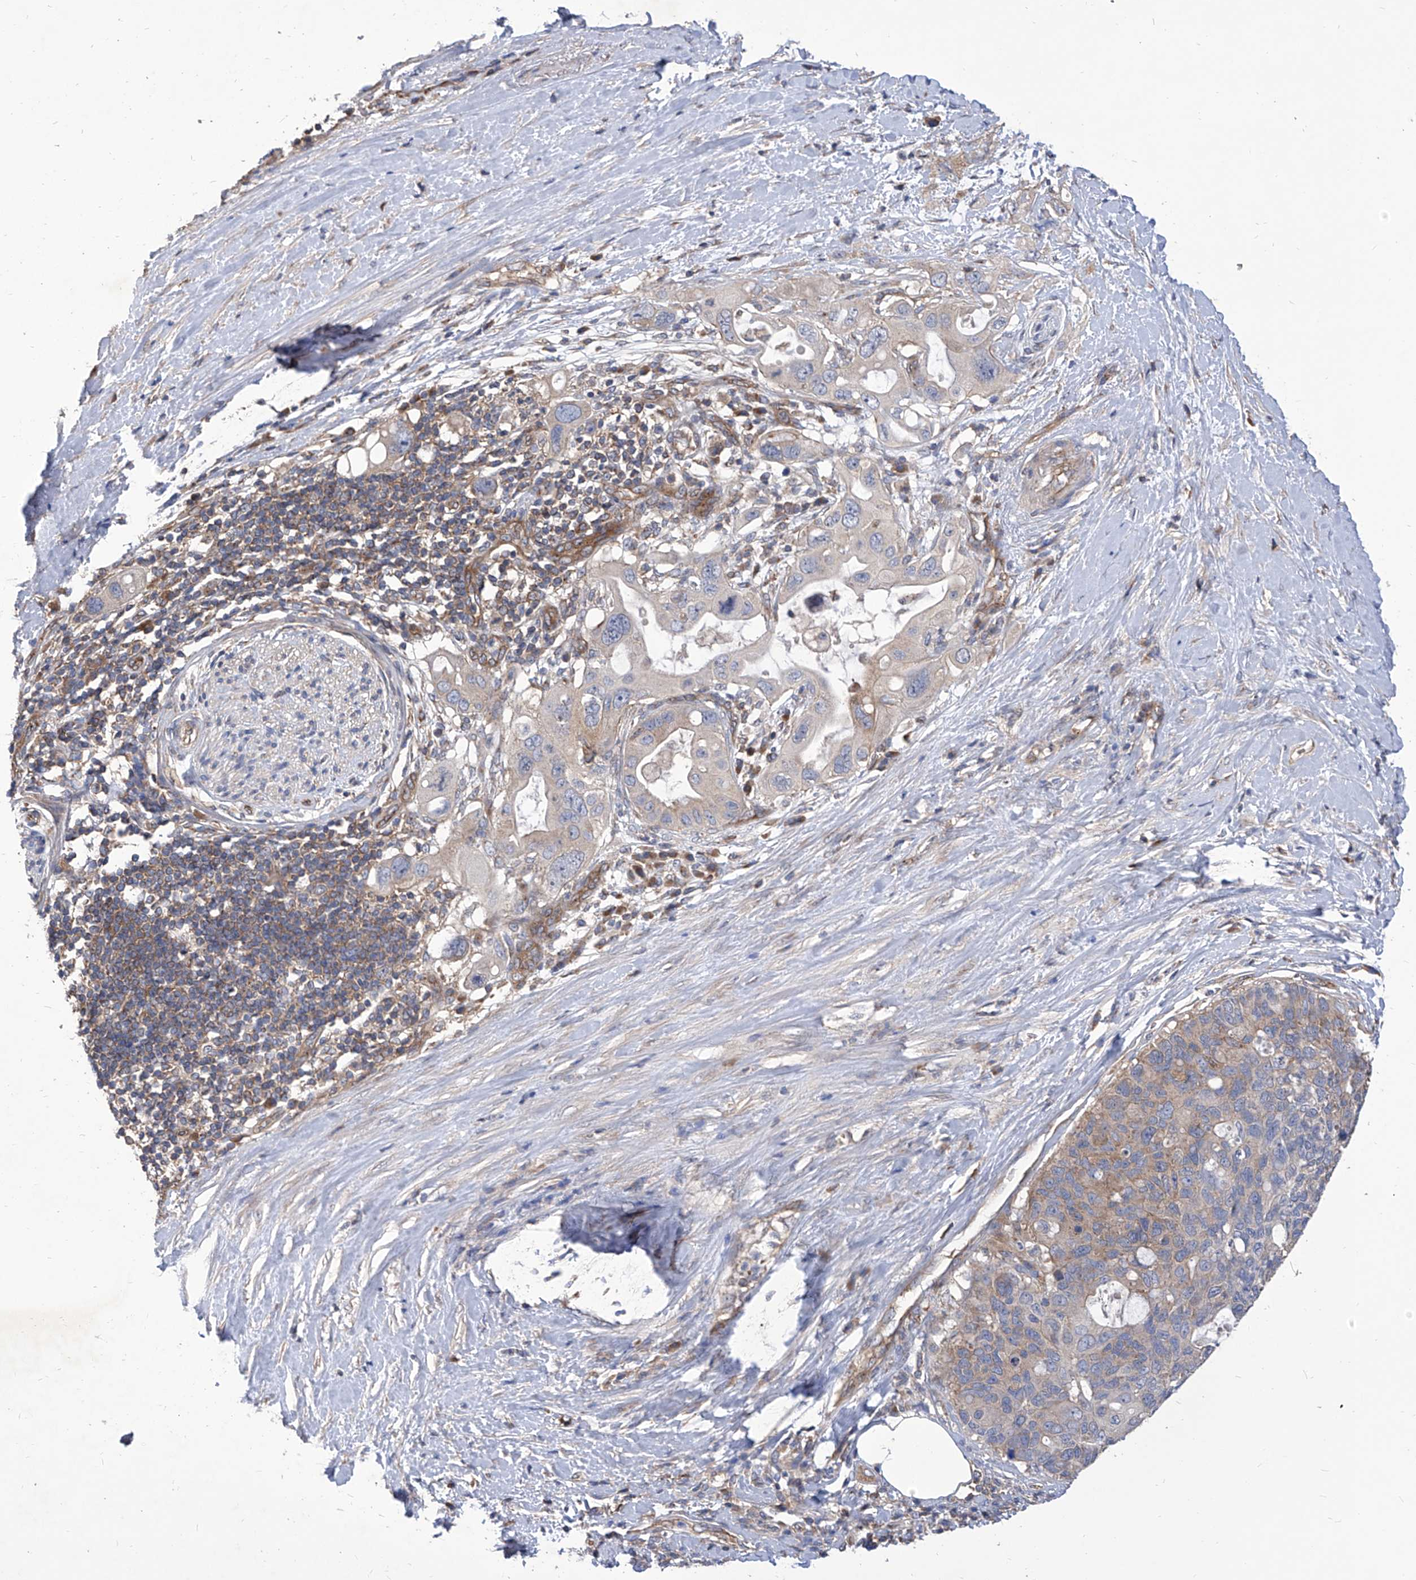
{"staining": {"intensity": "weak", "quantity": "<25%", "location": "cytoplasmic/membranous"}, "tissue": "pancreatic cancer", "cell_type": "Tumor cells", "image_type": "cancer", "snomed": [{"axis": "morphology", "description": "Adenocarcinoma, NOS"}, {"axis": "topography", "description": "Pancreas"}], "caption": "Tumor cells are negative for protein expression in human pancreatic cancer.", "gene": "TJAP1", "patient": {"sex": "female", "age": 56}}